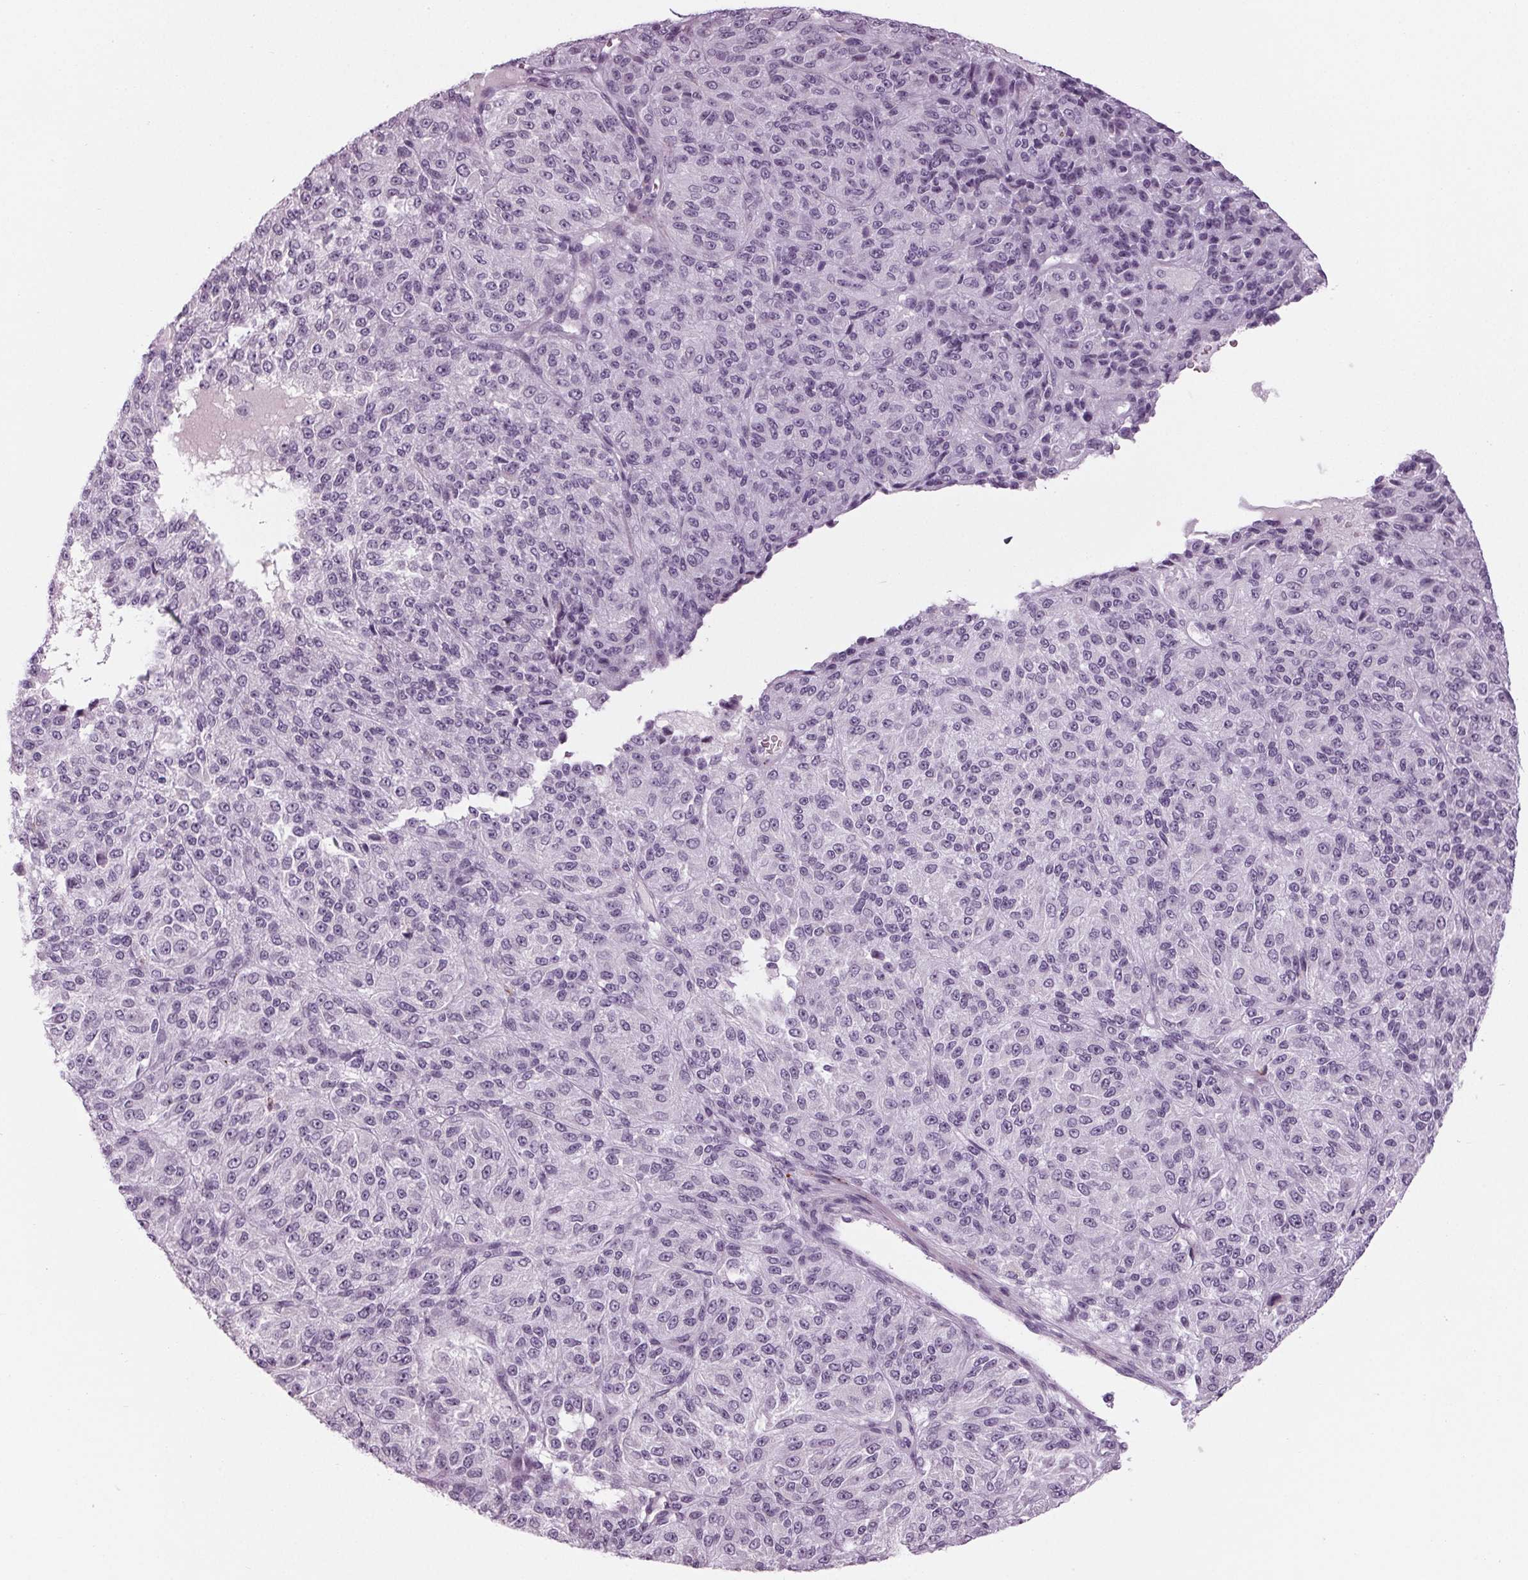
{"staining": {"intensity": "negative", "quantity": "none", "location": "none"}, "tissue": "melanoma", "cell_type": "Tumor cells", "image_type": "cancer", "snomed": [{"axis": "morphology", "description": "Malignant melanoma, Metastatic site"}, {"axis": "topography", "description": "Brain"}], "caption": "IHC image of malignant melanoma (metastatic site) stained for a protein (brown), which displays no staining in tumor cells.", "gene": "CYP3A43", "patient": {"sex": "female", "age": 56}}